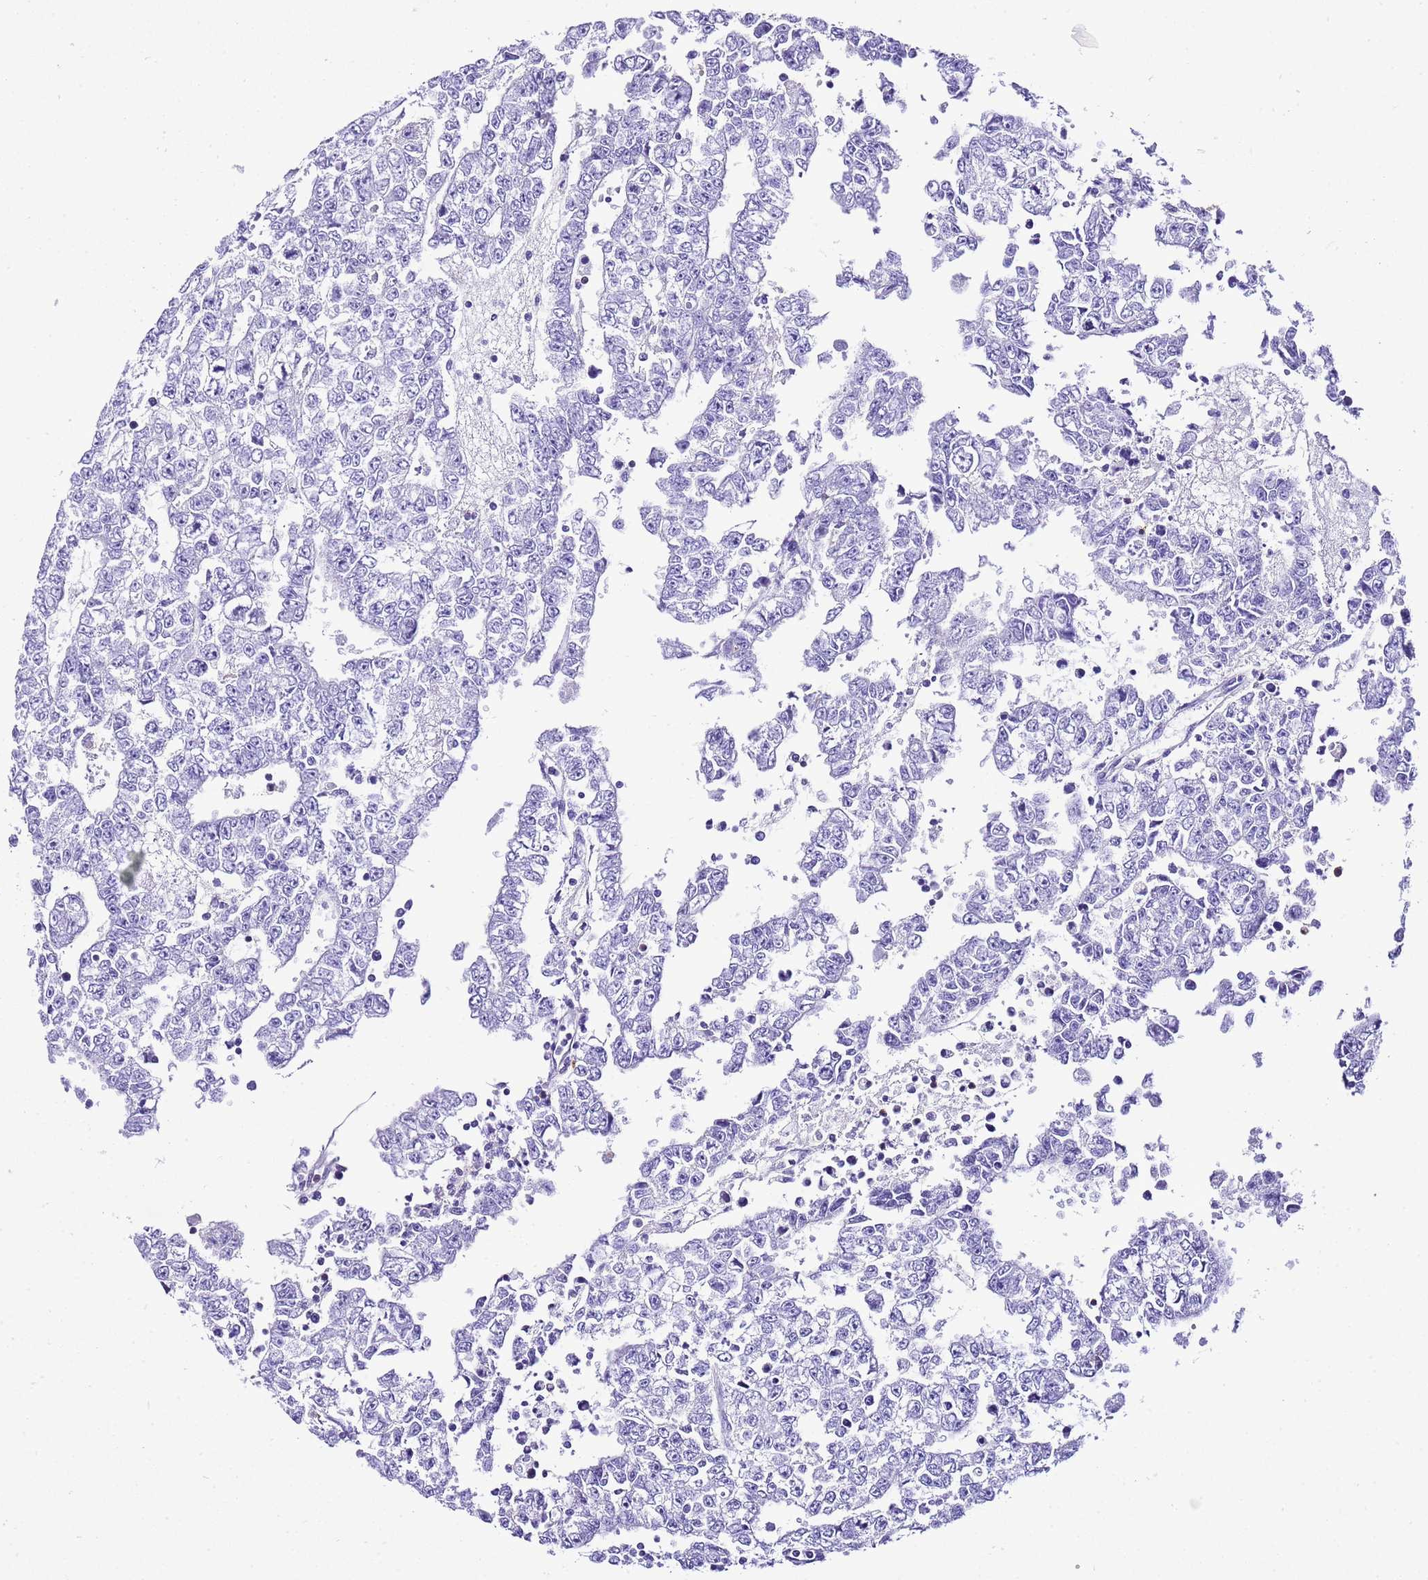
{"staining": {"intensity": "negative", "quantity": "none", "location": "none"}, "tissue": "testis cancer", "cell_type": "Tumor cells", "image_type": "cancer", "snomed": [{"axis": "morphology", "description": "Carcinoma, Embryonal, NOS"}, {"axis": "topography", "description": "Testis"}], "caption": "Human testis embryonal carcinoma stained for a protein using IHC reveals no staining in tumor cells.", "gene": "CNN2", "patient": {"sex": "male", "age": 25}}